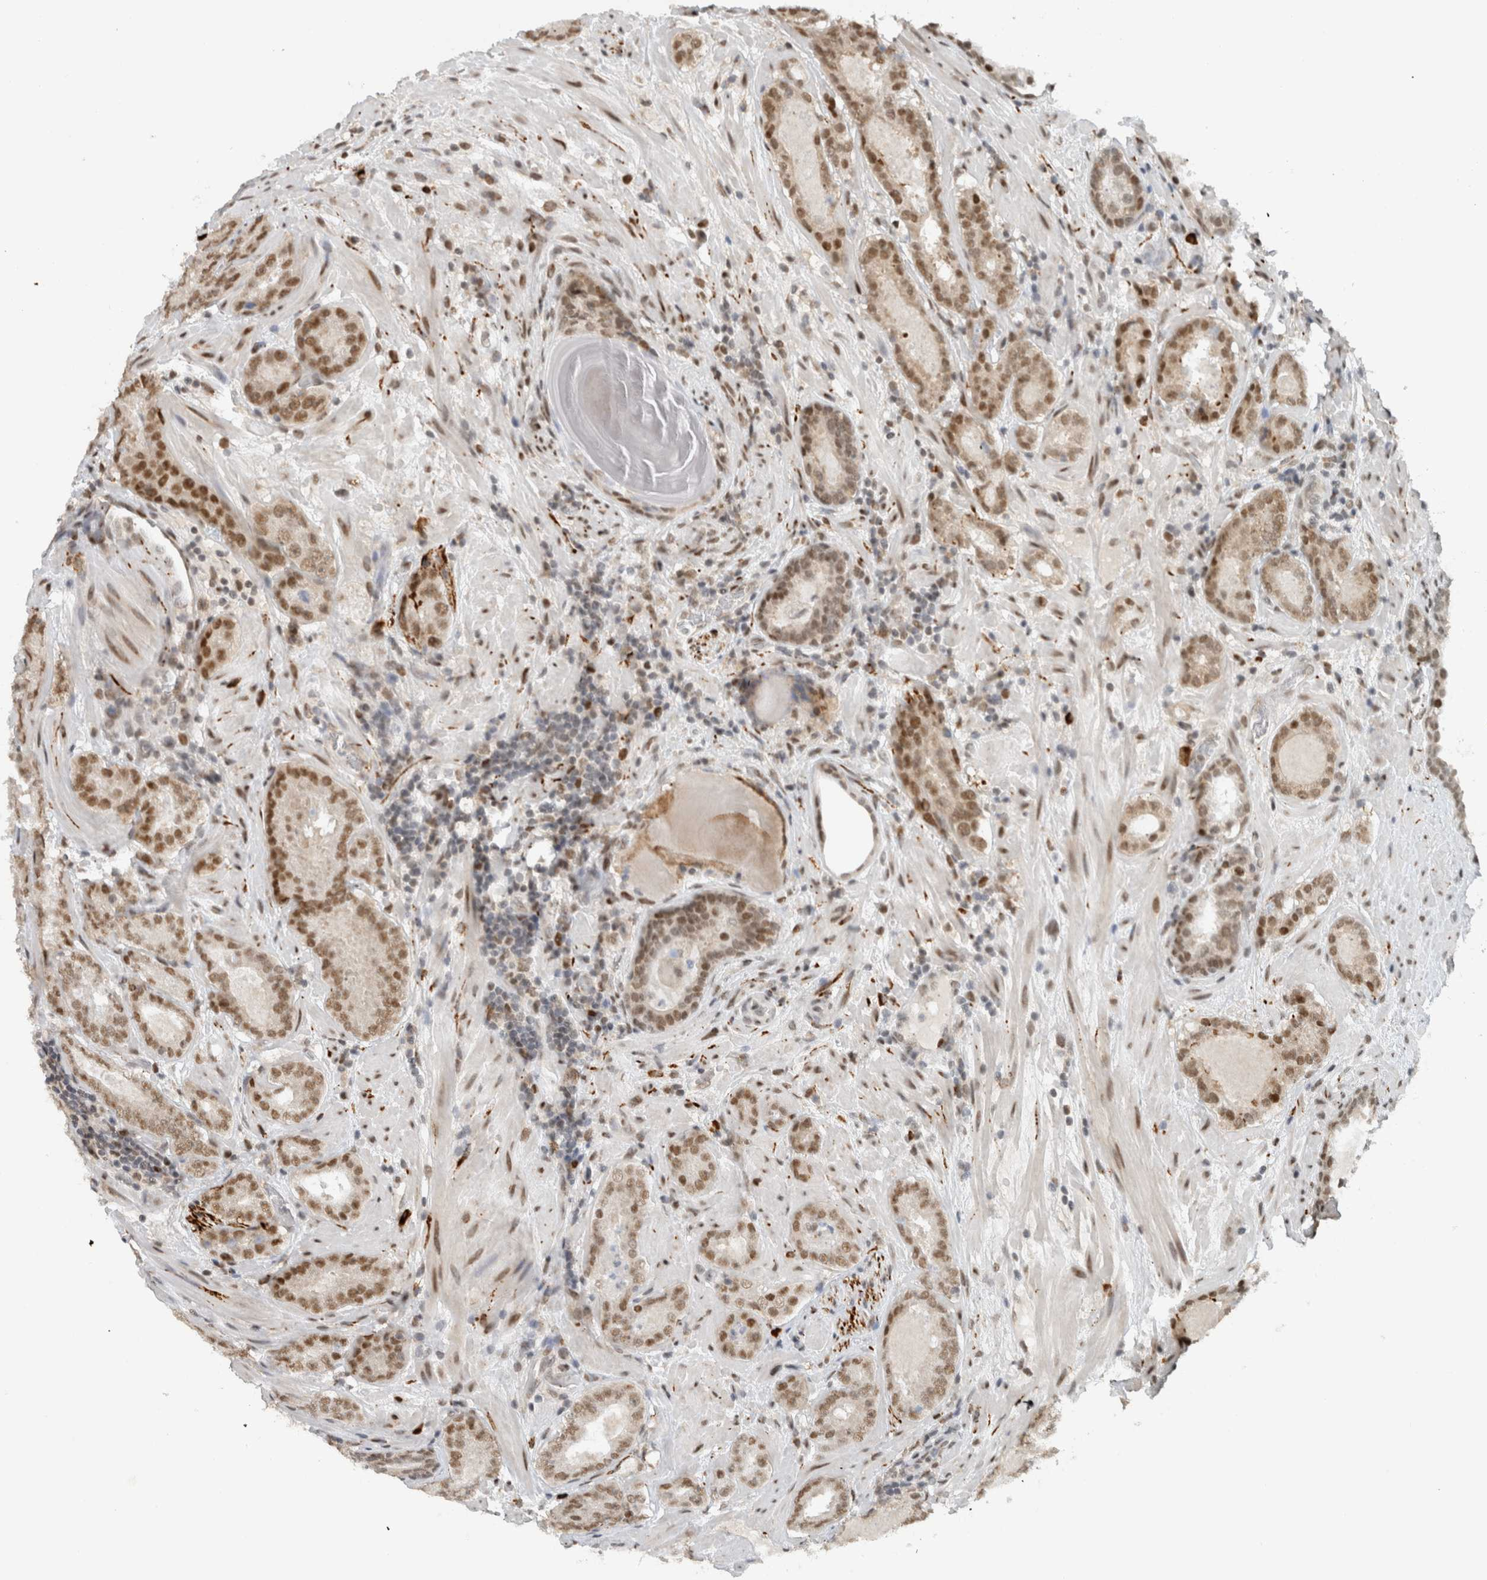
{"staining": {"intensity": "moderate", "quantity": ">75%", "location": "nuclear"}, "tissue": "prostate cancer", "cell_type": "Tumor cells", "image_type": "cancer", "snomed": [{"axis": "morphology", "description": "Adenocarcinoma, Low grade"}, {"axis": "topography", "description": "Prostate"}], "caption": "This micrograph demonstrates IHC staining of prostate cancer, with medium moderate nuclear staining in approximately >75% of tumor cells.", "gene": "HNRNPR", "patient": {"sex": "male", "age": 69}}